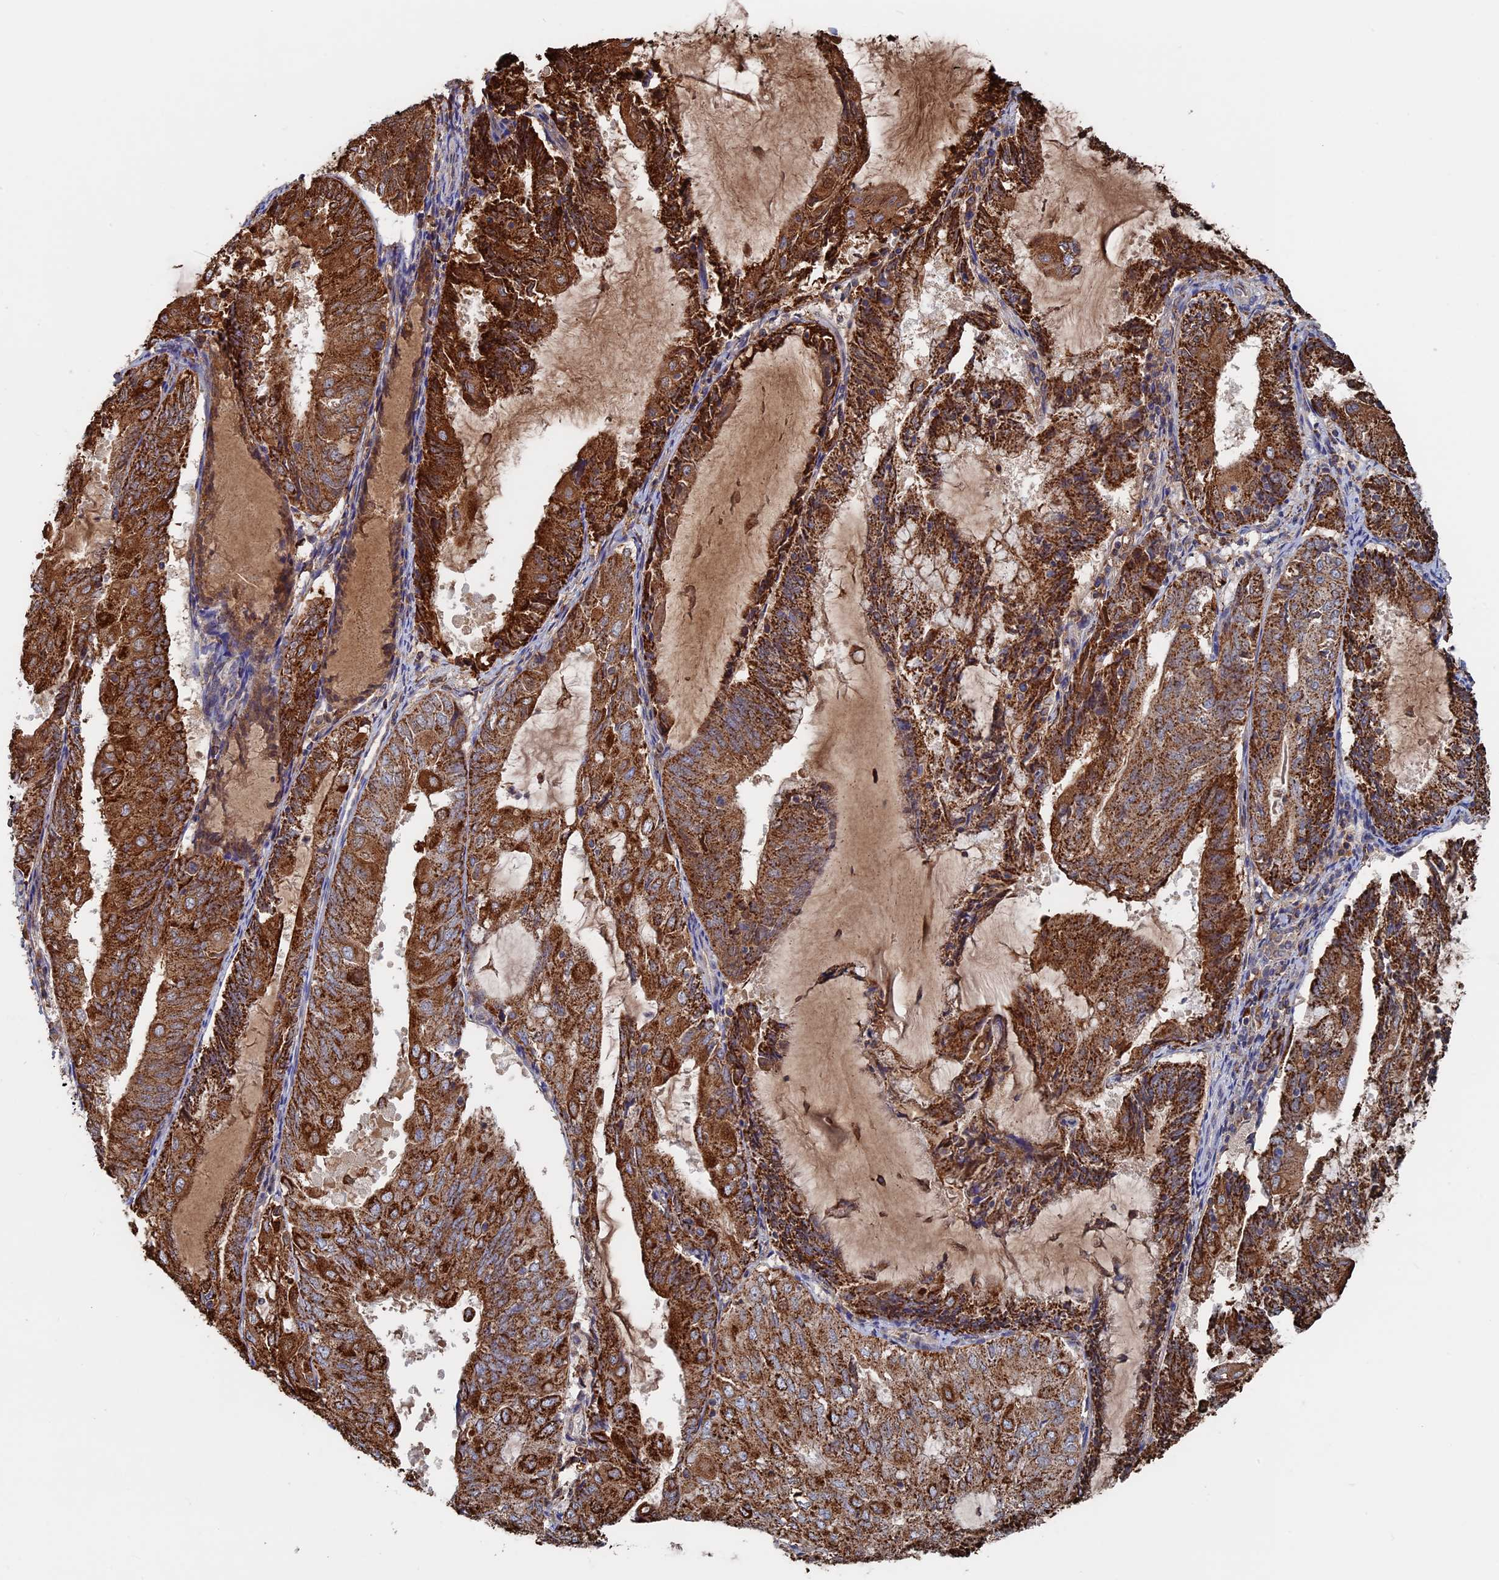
{"staining": {"intensity": "strong", "quantity": ">75%", "location": "cytoplasmic/membranous"}, "tissue": "endometrial cancer", "cell_type": "Tumor cells", "image_type": "cancer", "snomed": [{"axis": "morphology", "description": "Adenocarcinoma, NOS"}, {"axis": "topography", "description": "Endometrium"}], "caption": "Adenocarcinoma (endometrial) was stained to show a protein in brown. There is high levels of strong cytoplasmic/membranous positivity in about >75% of tumor cells.", "gene": "SEC24D", "patient": {"sex": "female", "age": 81}}